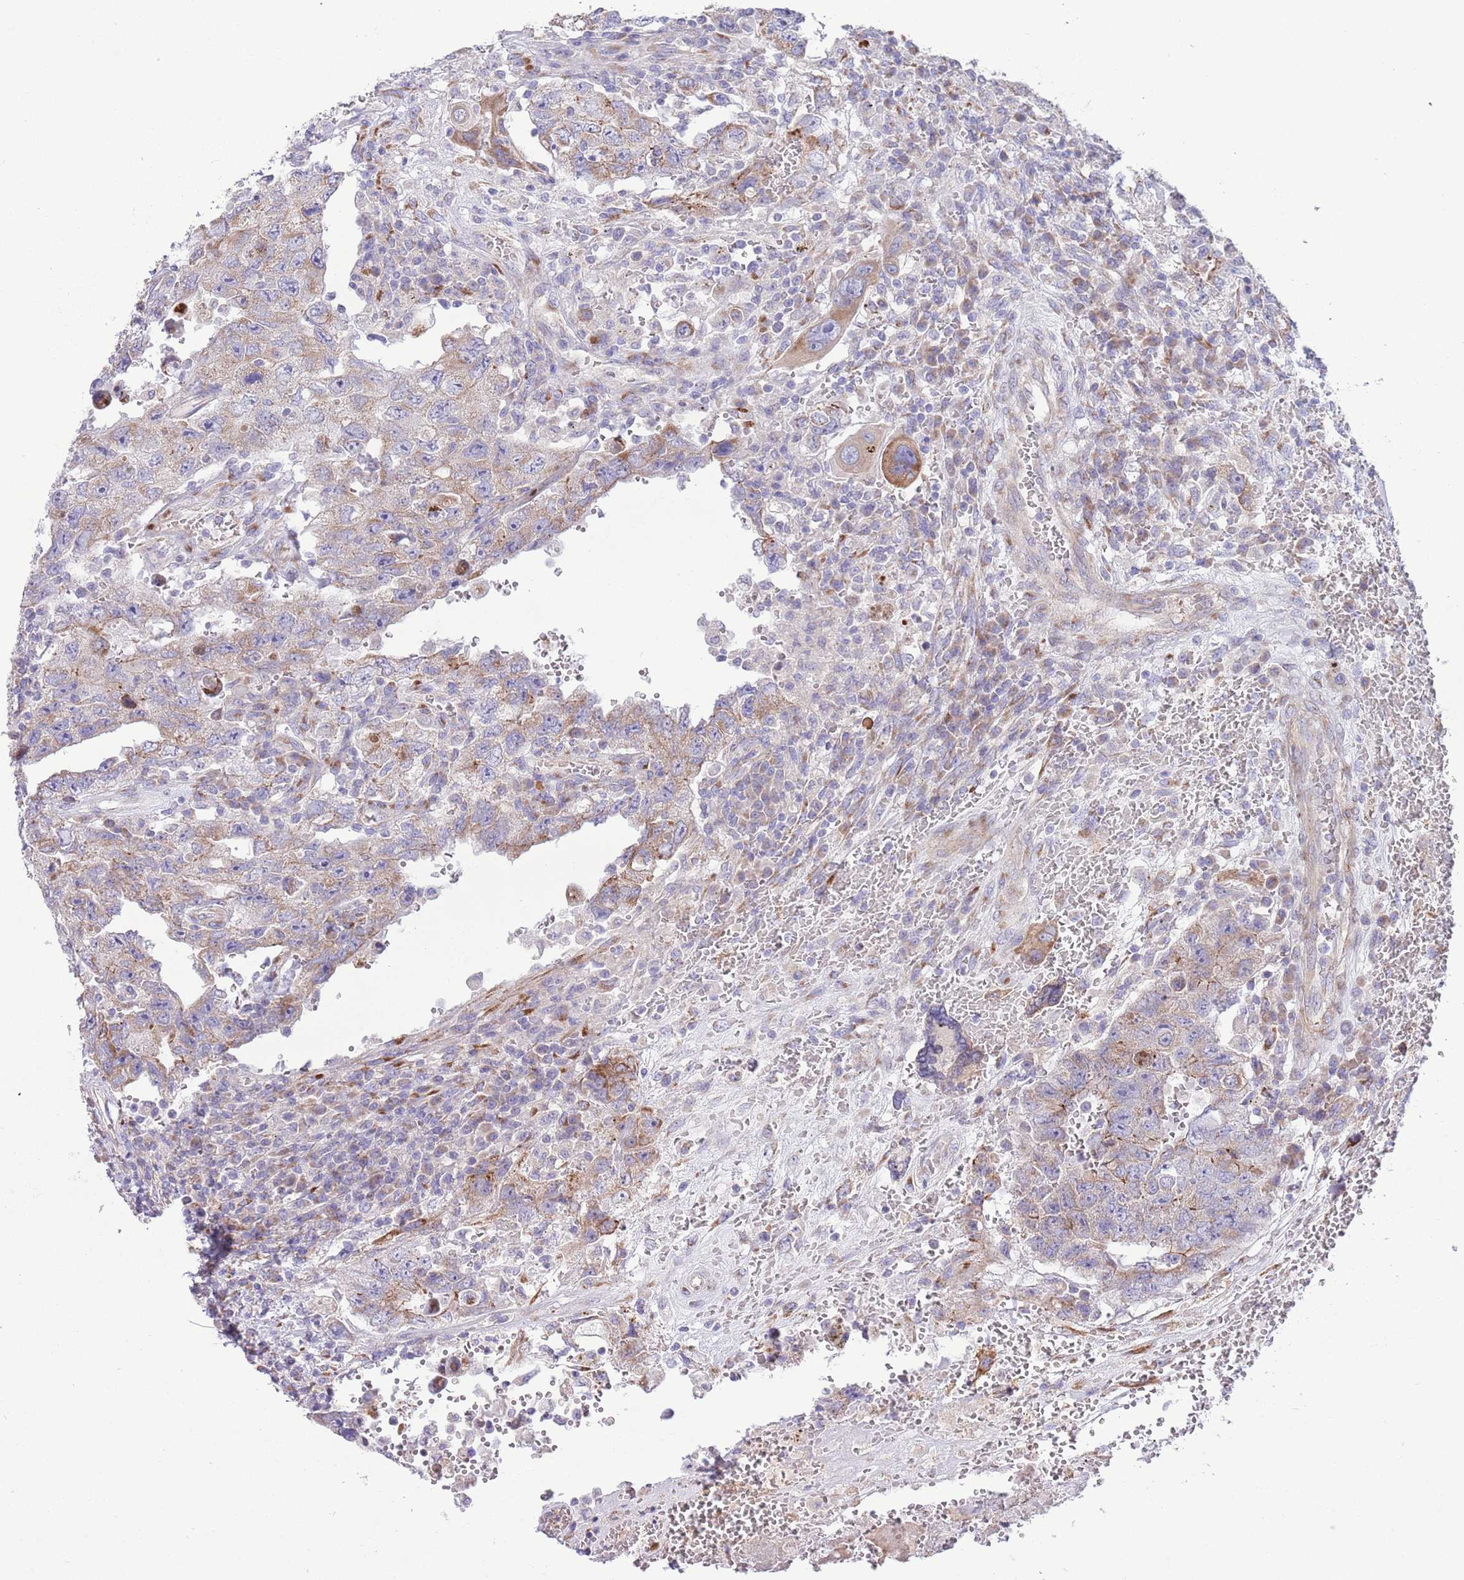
{"staining": {"intensity": "weak", "quantity": "25%-75%", "location": "cytoplasmic/membranous"}, "tissue": "testis cancer", "cell_type": "Tumor cells", "image_type": "cancer", "snomed": [{"axis": "morphology", "description": "Carcinoma, Embryonal, NOS"}, {"axis": "topography", "description": "Testis"}], "caption": "Human testis cancer stained with a protein marker reveals weak staining in tumor cells.", "gene": "TOMM5", "patient": {"sex": "male", "age": 26}}